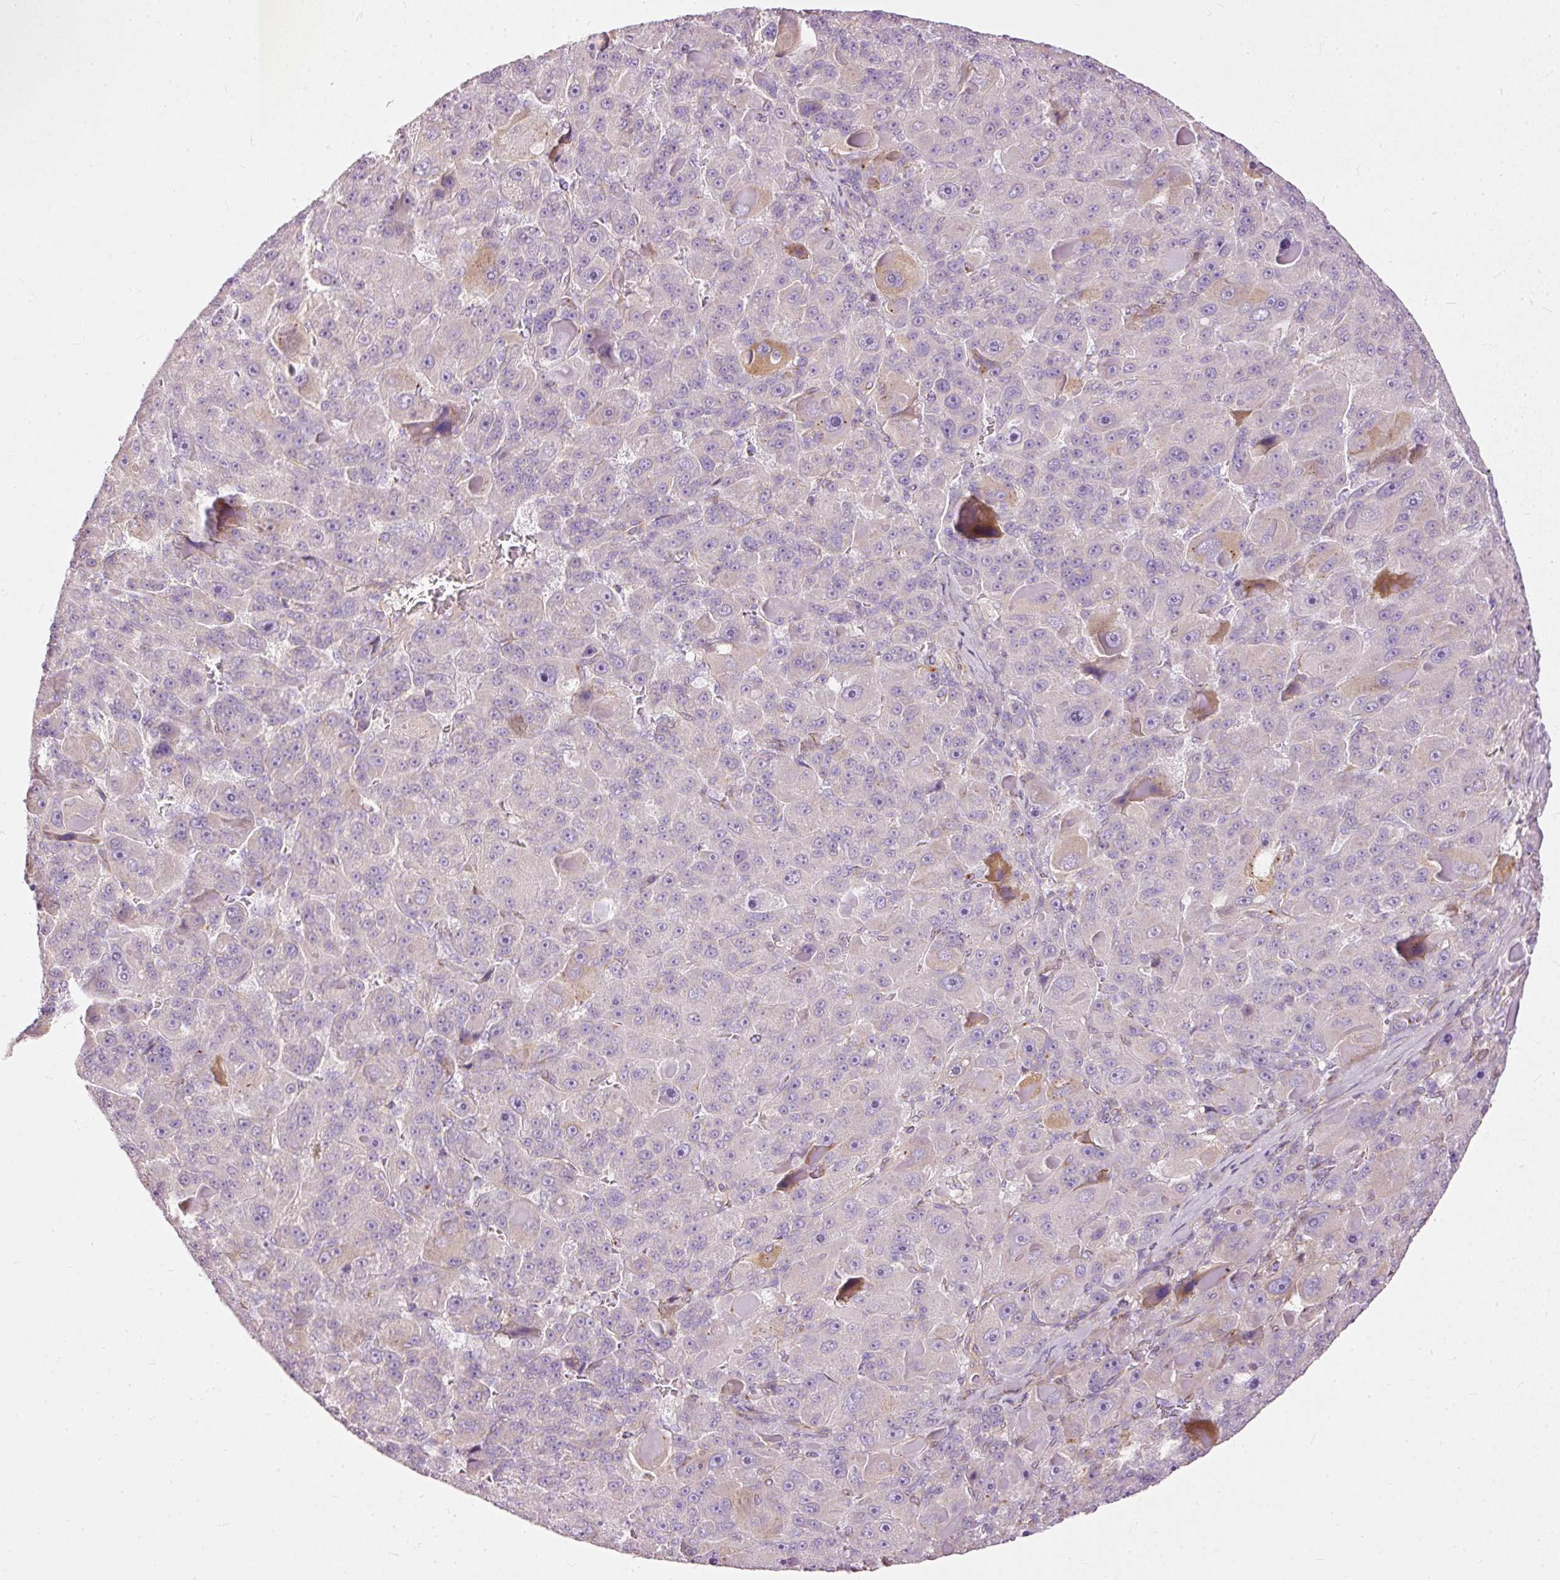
{"staining": {"intensity": "moderate", "quantity": "<25%", "location": "cytoplasmic/membranous"}, "tissue": "liver cancer", "cell_type": "Tumor cells", "image_type": "cancer", "snomed": [{"axis": "morphology", "description": "Carcinoma, Hepatocellular, NOS"}, {"axis": "topography", "description": "Liver"}], "caption": "Moderate cytoplasmic/membranous staining is appreciated in approximately <25% of tumor cells in hepatocellular carcinoma (liver).", "gene": "PAQR9", "patient": {"sex": "male", "age": 76}}